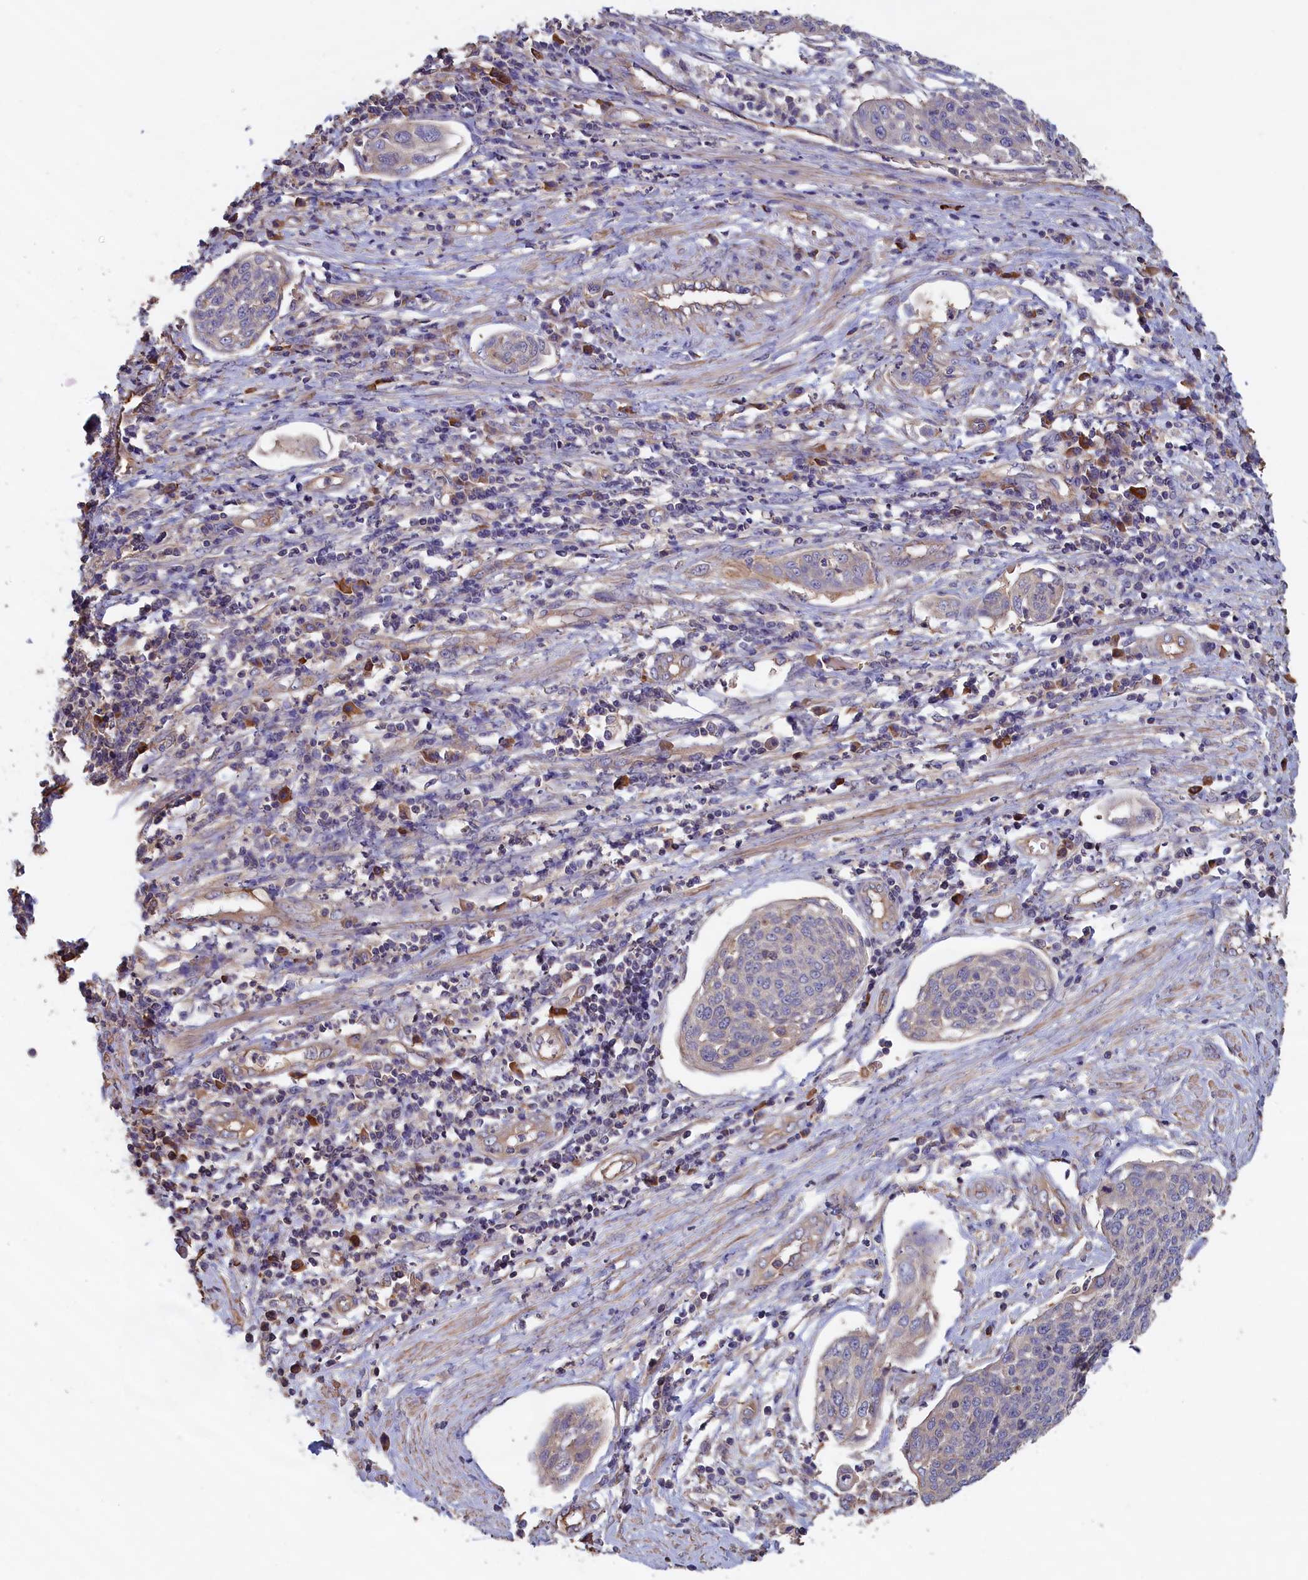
{"staining": {"intensity": "weak", "quantity": "<25%", "location": "cytoplasmic/membranous"}, "tissue": "cervical cancer", "cell_type": "Tumor cells", "image_type": "cancer", "snomed": [{"axis": "morphology", "description": "Squamous cell carcinoma, NOS"}, {"axis": "topography", "description": "Cervix"}], "caption": "IHC photomicrograph of neoplastic tissue: human cervical squamous cell carcinoma stained with DAB (3,3'-diaminobenzidine) exhibits no significant protein positivity in tumor cells.", "gene": "ANKRD2", "patient": {"sex": "female", "age": 34}}